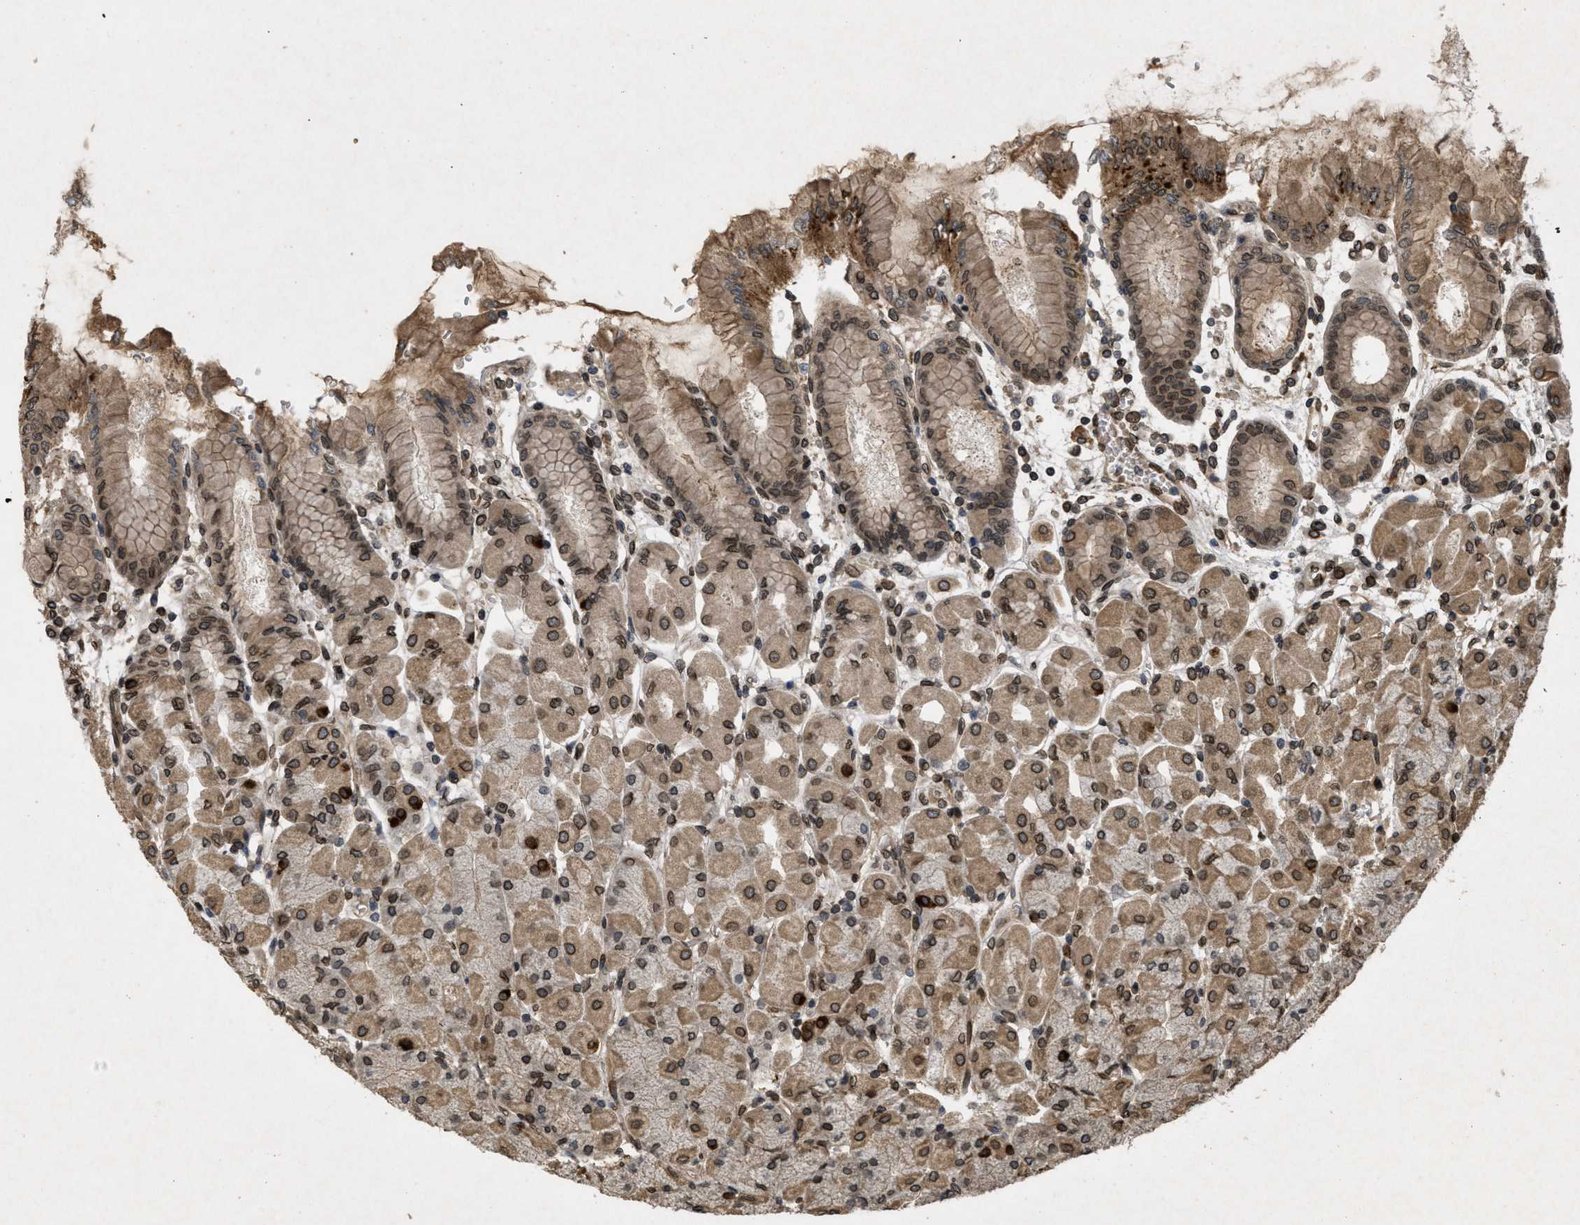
{"staining": {"intensity": "moderate", "quantity": ">75%", "location": "cytoplasmic/membranous,nuclear"}, "tissue": "stomach", "cell_type": "Glandular cells", "image_type": "normal", "snomed": [{"axis": "morphology", "description": "Normal tissue, NOS"}, {"axis": "topography", "description": "Stomach, upper"}], "caption": "Moderate cytoplasmic/membranous,nuclear expression is appreciated in about >75% of glandular cells in benign stomach.", "gene": "CRY1", "patient": {"sex": "female", "age": 56}}